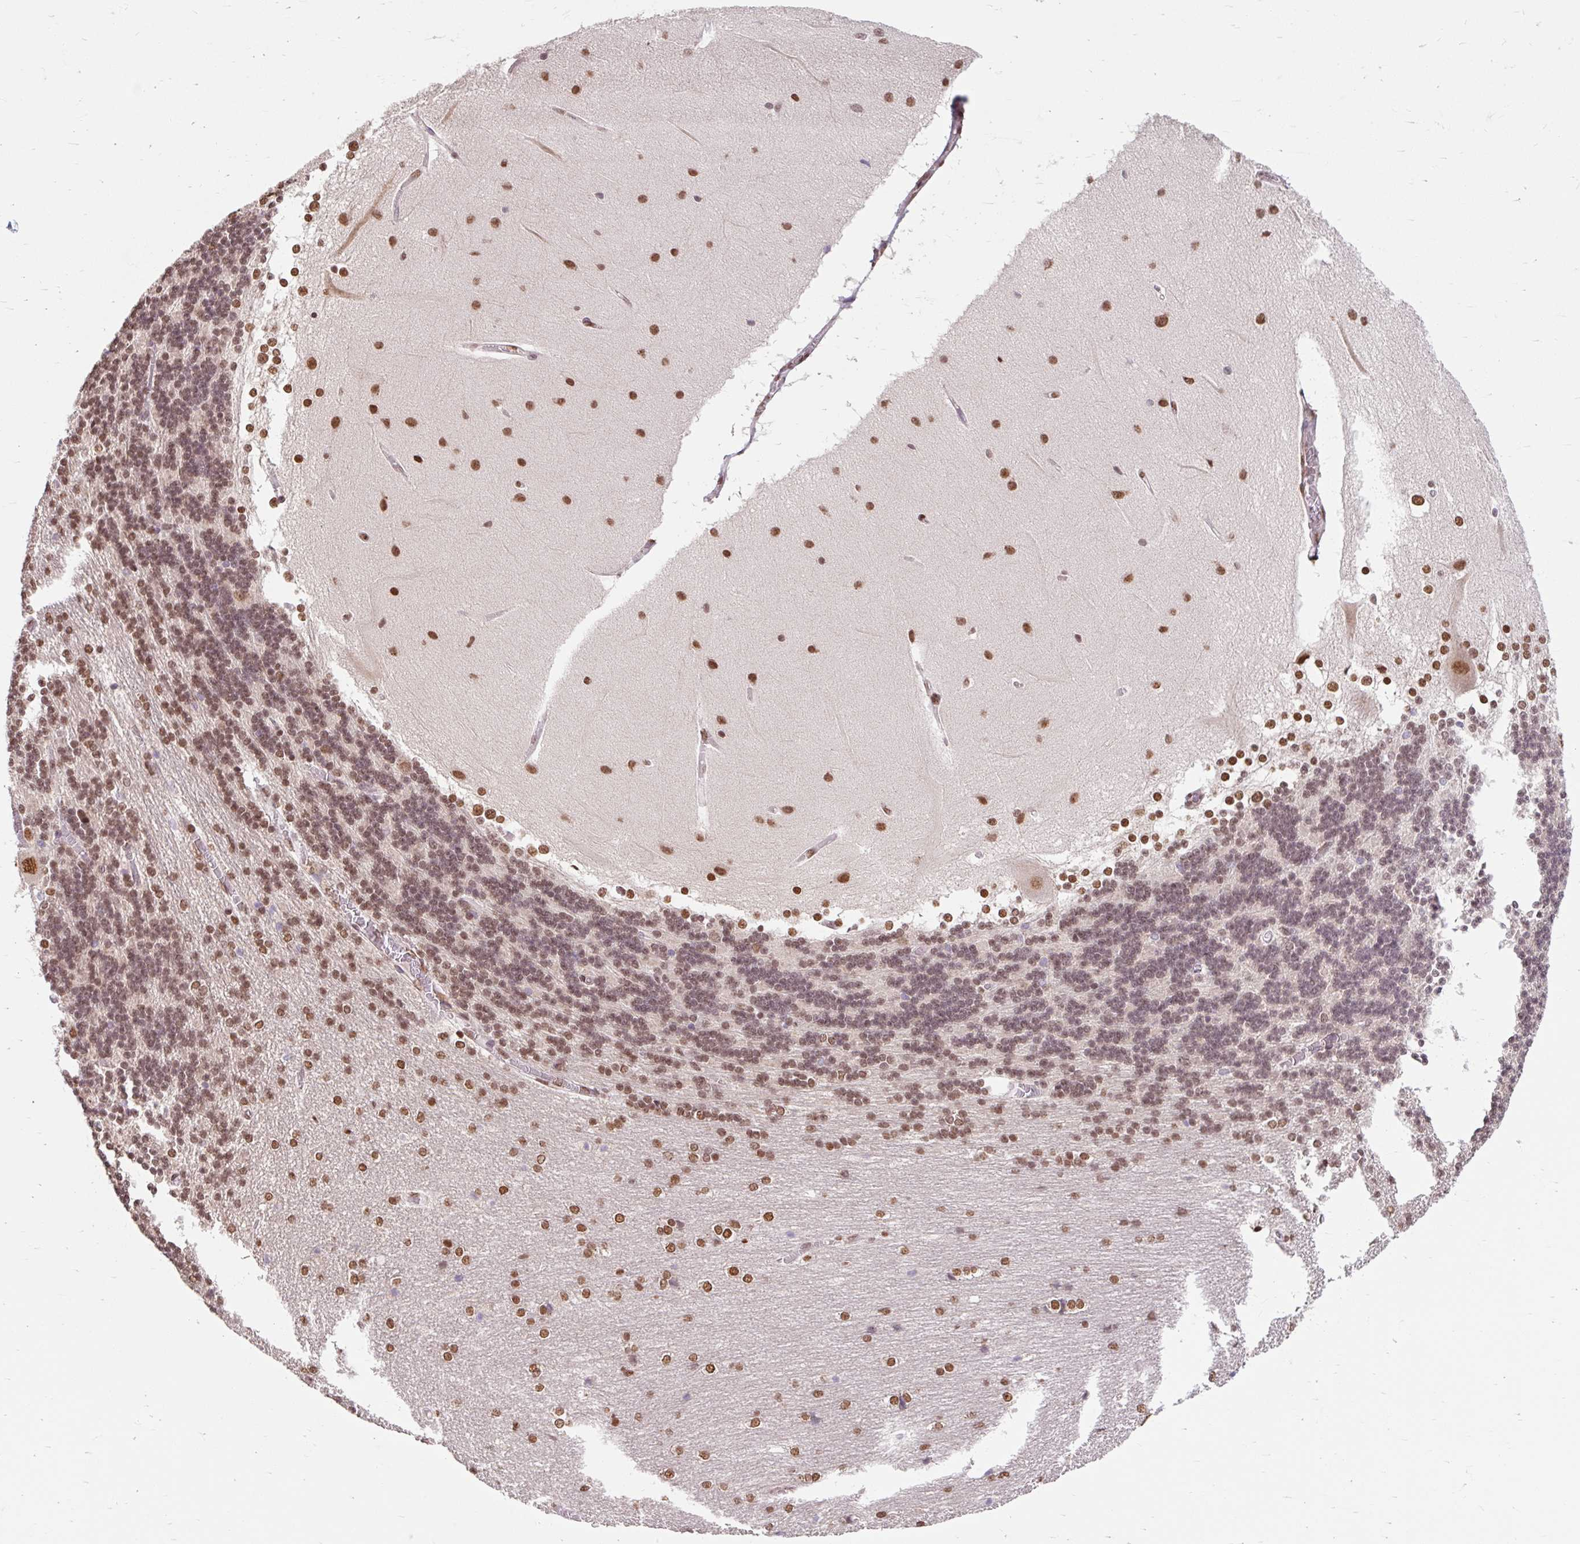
{"staining": {"intensity": "moderate", "quantity": ">75%", "location": "nuclear"}, "tissue": "cerebellum", "cell_type": "Cells in granular layer", "image_type": "normal", "snomed": [{"axis": "morphology", "description": "Normal tissue, NOS"}, {"axis": "topography", "description": "Cerebellum"}], "caption": "Immunohistochemical staining of normal human cerebellum demonstrates moderate nuclear protein expression in approximately >75% of cells in granular layer. (IHC, brightfield microscopy, high magnification).", "gene": "BICRA", "patient": {"sex": "female", "age": 54}}